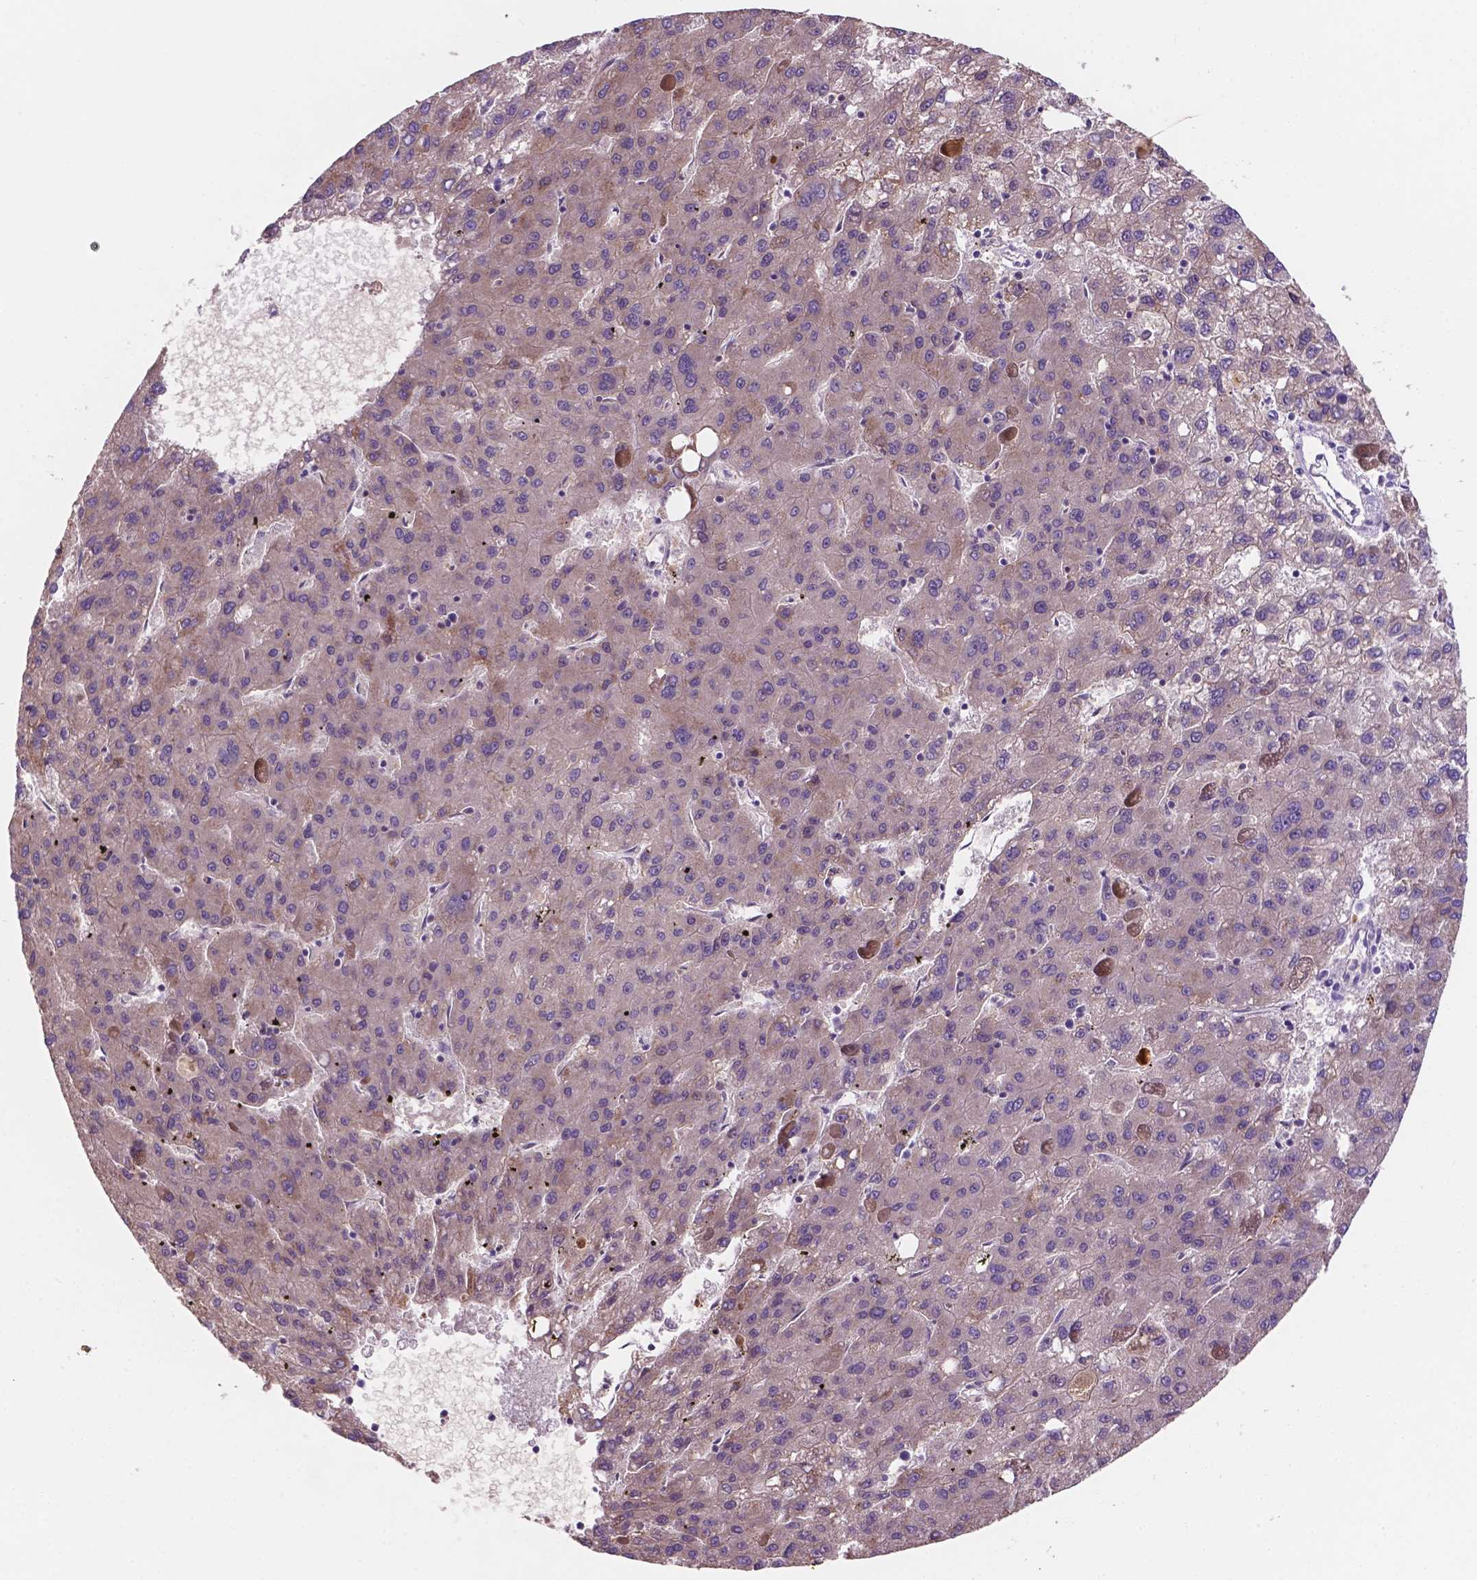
{"staining": {"intensity": "weak", "quantity": "<25%", "location": "cytoplasmic/membranous"}, "tissue": "liver cancer", "cell_type": "Tumor cells", "image_type": "cancer", "snomed": [{"axis": "morphology", "description": "Carcinoma, Hepatocellular, NOS"}, {"axis": "topography", "description": "Liver"}], "caption": "Hepatocellular carcinoma (liver) stained for a protein using immunohistochemistry (IHC) displays no positivity tumor cells.", "gene": "MKRN2OS", "patient": {"sex": "female", "age": 82}}